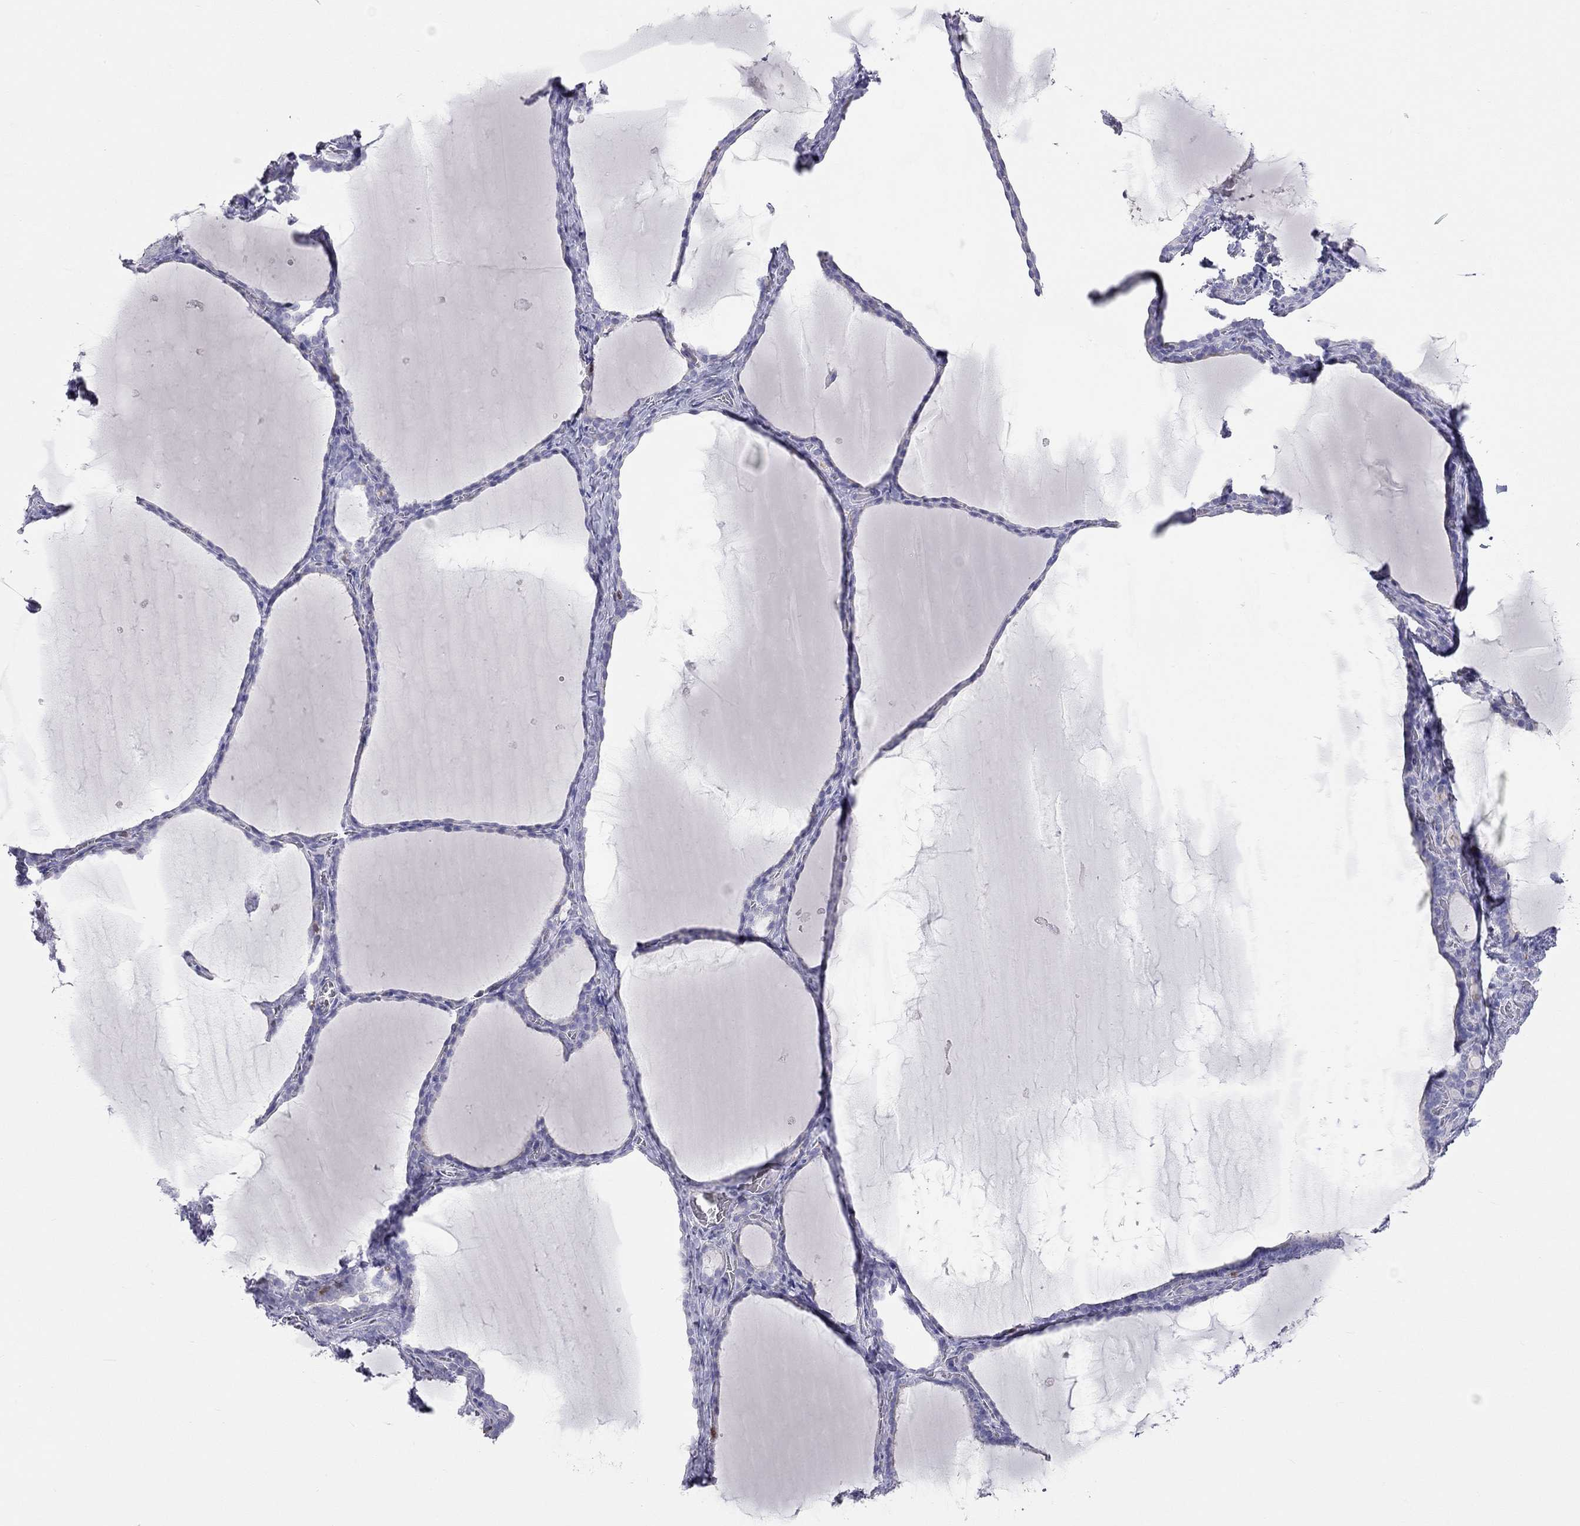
{"staining": {"intensity": "negative", "quantity": "none", "location": "none"}, "tissue": "thyroid gland", "cell_type": "Glandular cells", "image_type": "normal", "snomed": [{"axis": "morphology", "description": "Normal tissue, NOS"}, {"axis": "morphology", "description": "Hyperplasia, NOS"}, {"axis": "topography", "description": "Thyroid gland"}], "caption": "Glandular cells show no significant protein expression in unremarkable thyroid gland. (DAB (3,3'-diaminobenzidine) immunohistochemistry, high magnification).", "gene": "SH2D2A", "patient": {"sex": "female", "age": 27}}